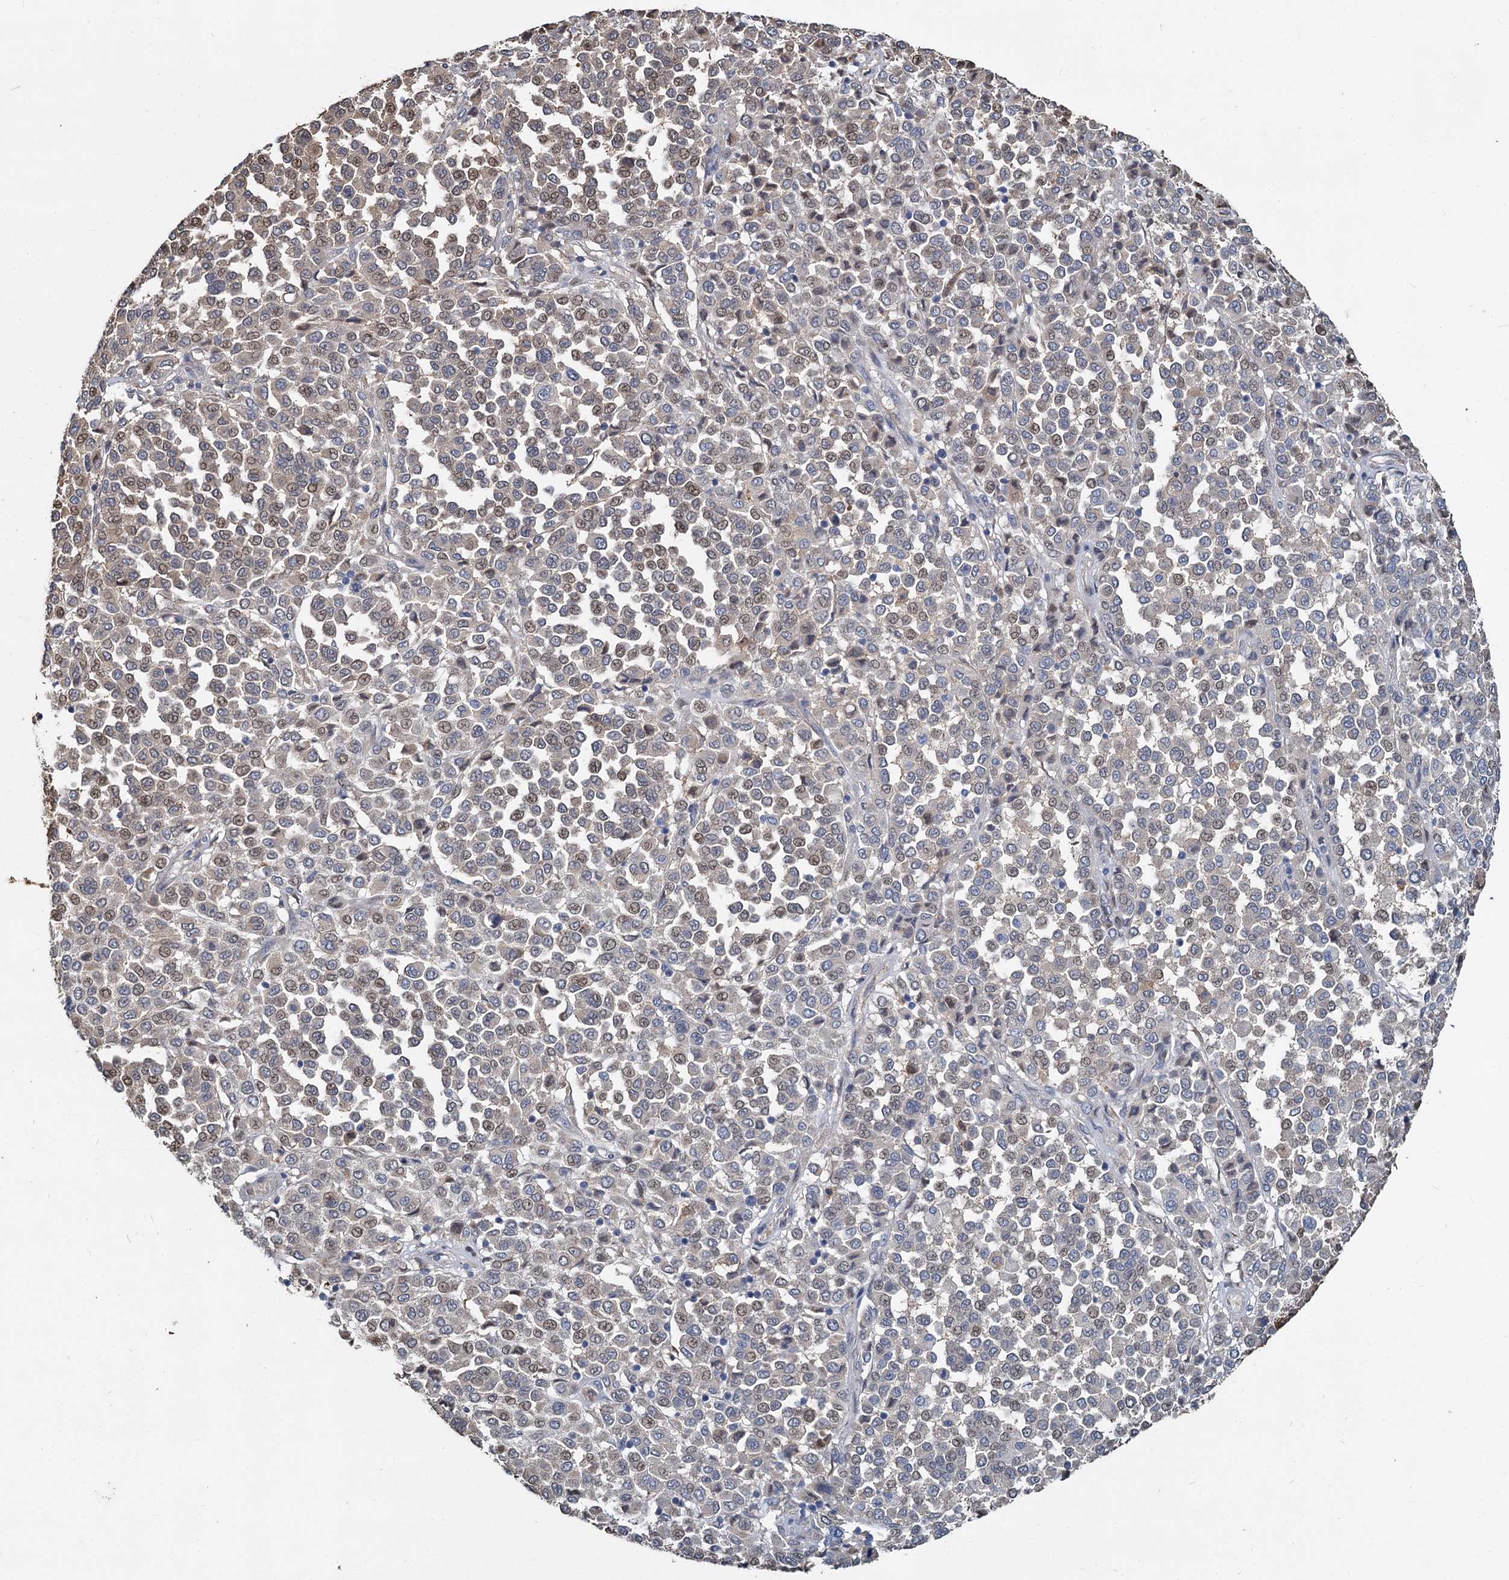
{"staining": {"intensity": "weak", "quantity": "25%-75%", "location": "nuclear"}, "tissue": "melanoma", "cell_type": "Tumor cells", "image_type": "cancer", "snomed": [{"axis": "morphology", "description": "Malignant melanoma, Metastatic site"}, {"axis": "topography", "description": "Pancreas"}], "caption": "A histopathology image of human malignant melanoma (metastatic site) stained for a protein exhibits weak nuclear brown staining in tumor cells. (DAB IHC, brown staining for protein, blue staining for nuclei).", "gene": "TCTN2", "patient": {"sex": "female", "age": 30}}